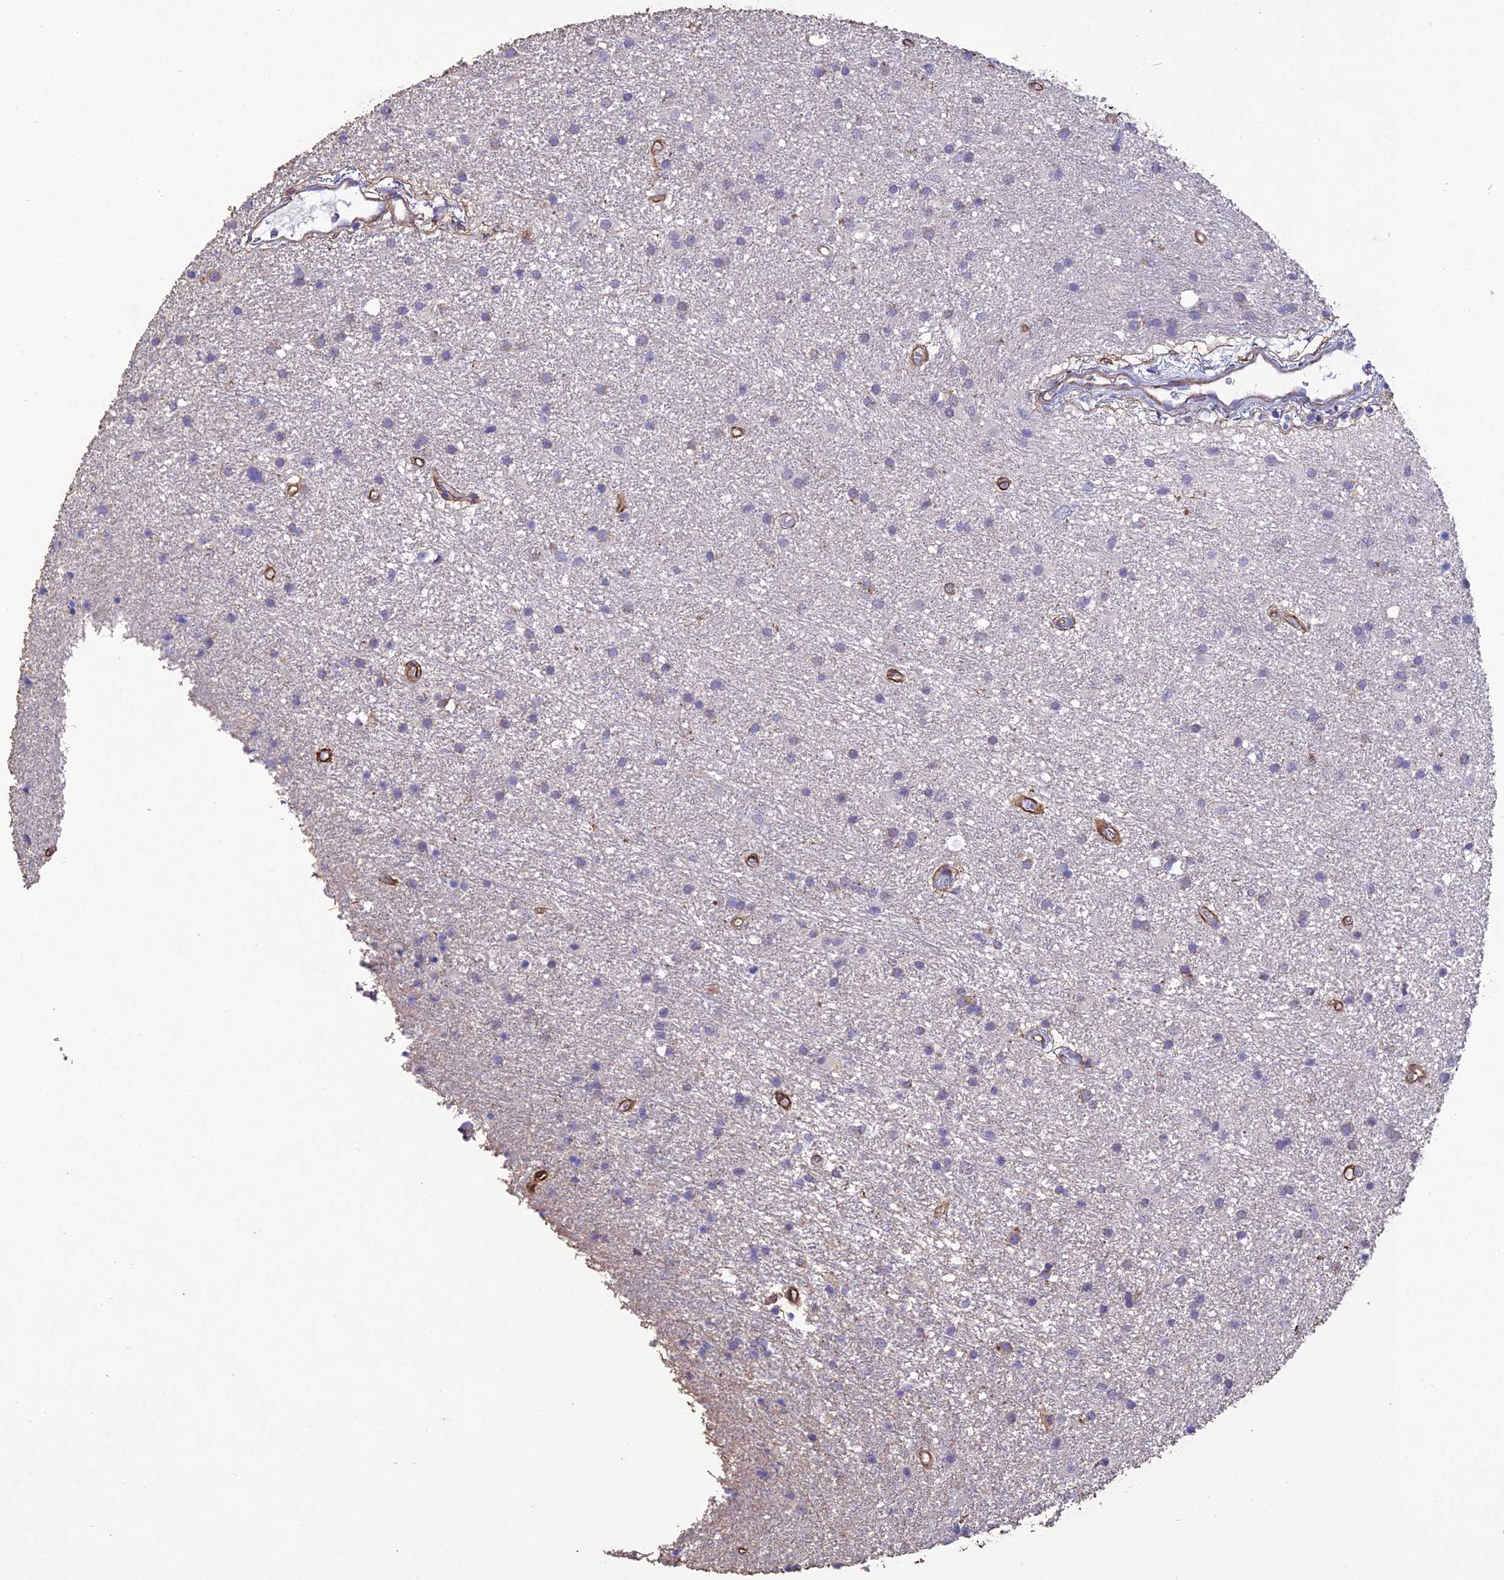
{"staining": {"intensity": "negative", "quantity": "none", "location": "none"}, "tissue": "glioma", "cell_type": "Tumor cells", "image_type": "cancer", "snomed": [{"axis": "morphology", "description": "Glioma, malignant, High grade"}, {"axis": "topography", "description": "Brain"}], "caption": "This is a micrograph of immunohistochemistry (IHC) staining of high-grade glioma (malignant), which shows no staining in tumor cells.", "gene": "TNS1", "patient": {"sex": "male", "age": 77}}